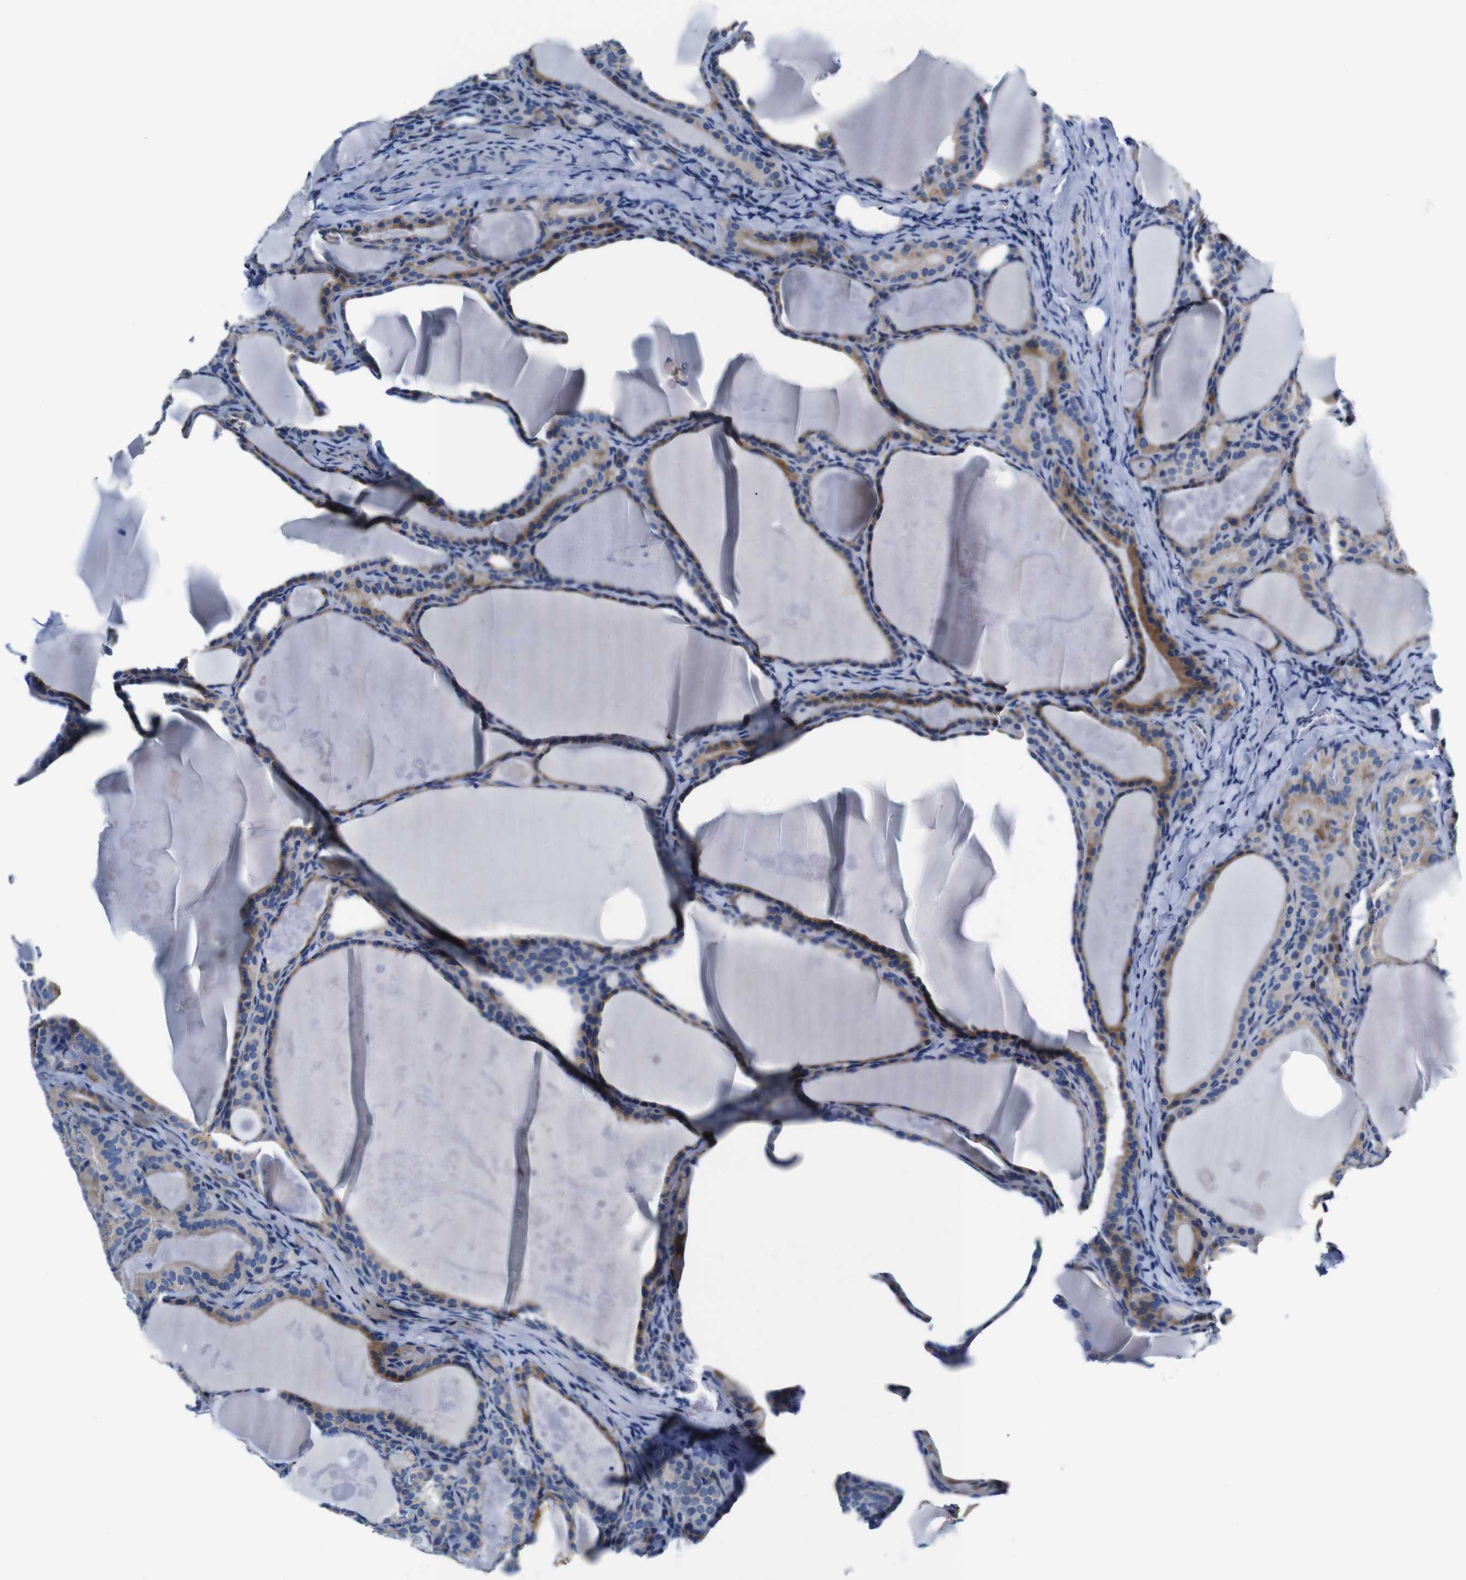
{"staining": {"intensity": "weak", "quantity": ">75%", "location": "cytoplasmic/membranous"}, "tissue": "thyroid cancer", "cell_type": "Tumor cells", "image_type": "cancer", "snomed": [{"axis": "morphology", "description": "Papillary adenocarcinoma, NOS"}, {"axis": "topography", "description": "Thyroid gland"}], "caption": "Immunohistochemical staining of human papillary adenocarcinoma (thyroid) displays weak cytoplasmic/membranous protein expression in approximately >75% of tumor cells.", "gene": "SNX19", "patient": {"sex": "female", "age": 42}}